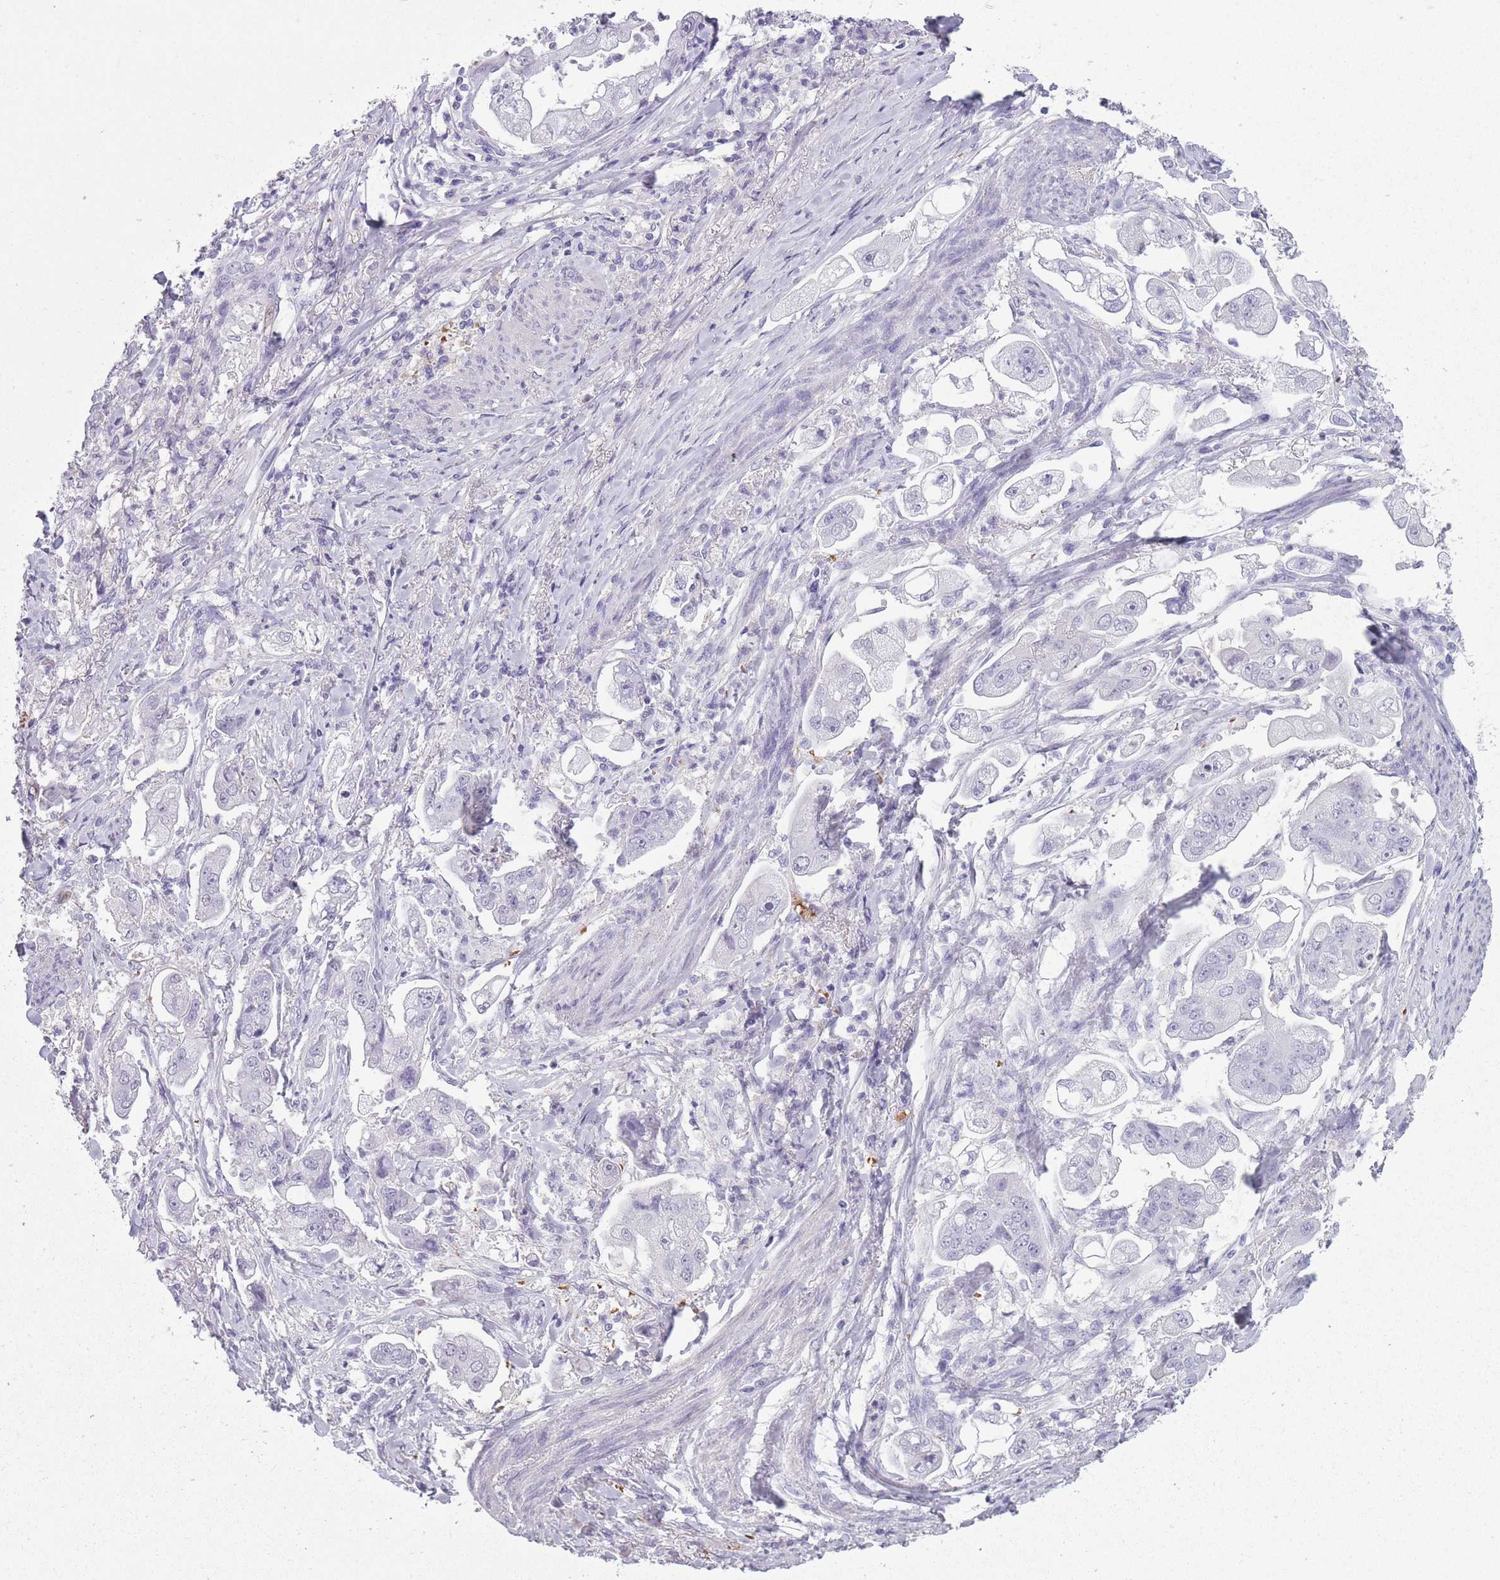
{"staining": {"intensity": "negative", "quantity": "none", "location": "none"}, "tissue": "stomach cancer", "cell_type": "Tumor cells", "image_type": "cancer", "snomed": [{"axis": "morphology", "description": "Adenocarcinoma, NOS"}, {"axis": "topography", "description": "Stomach"}], "caption": "Immunohistochemistry (IHC) photomicrograph of human adenocarcinoma (stomach) stained for a protein (brown), which demonstrates no expression in tumor cells. (Immunohistochemistry, brightfield microscopy, high magnification).", "gene": "OR7C1", "patient": {"sex": "male", "age": 62}}